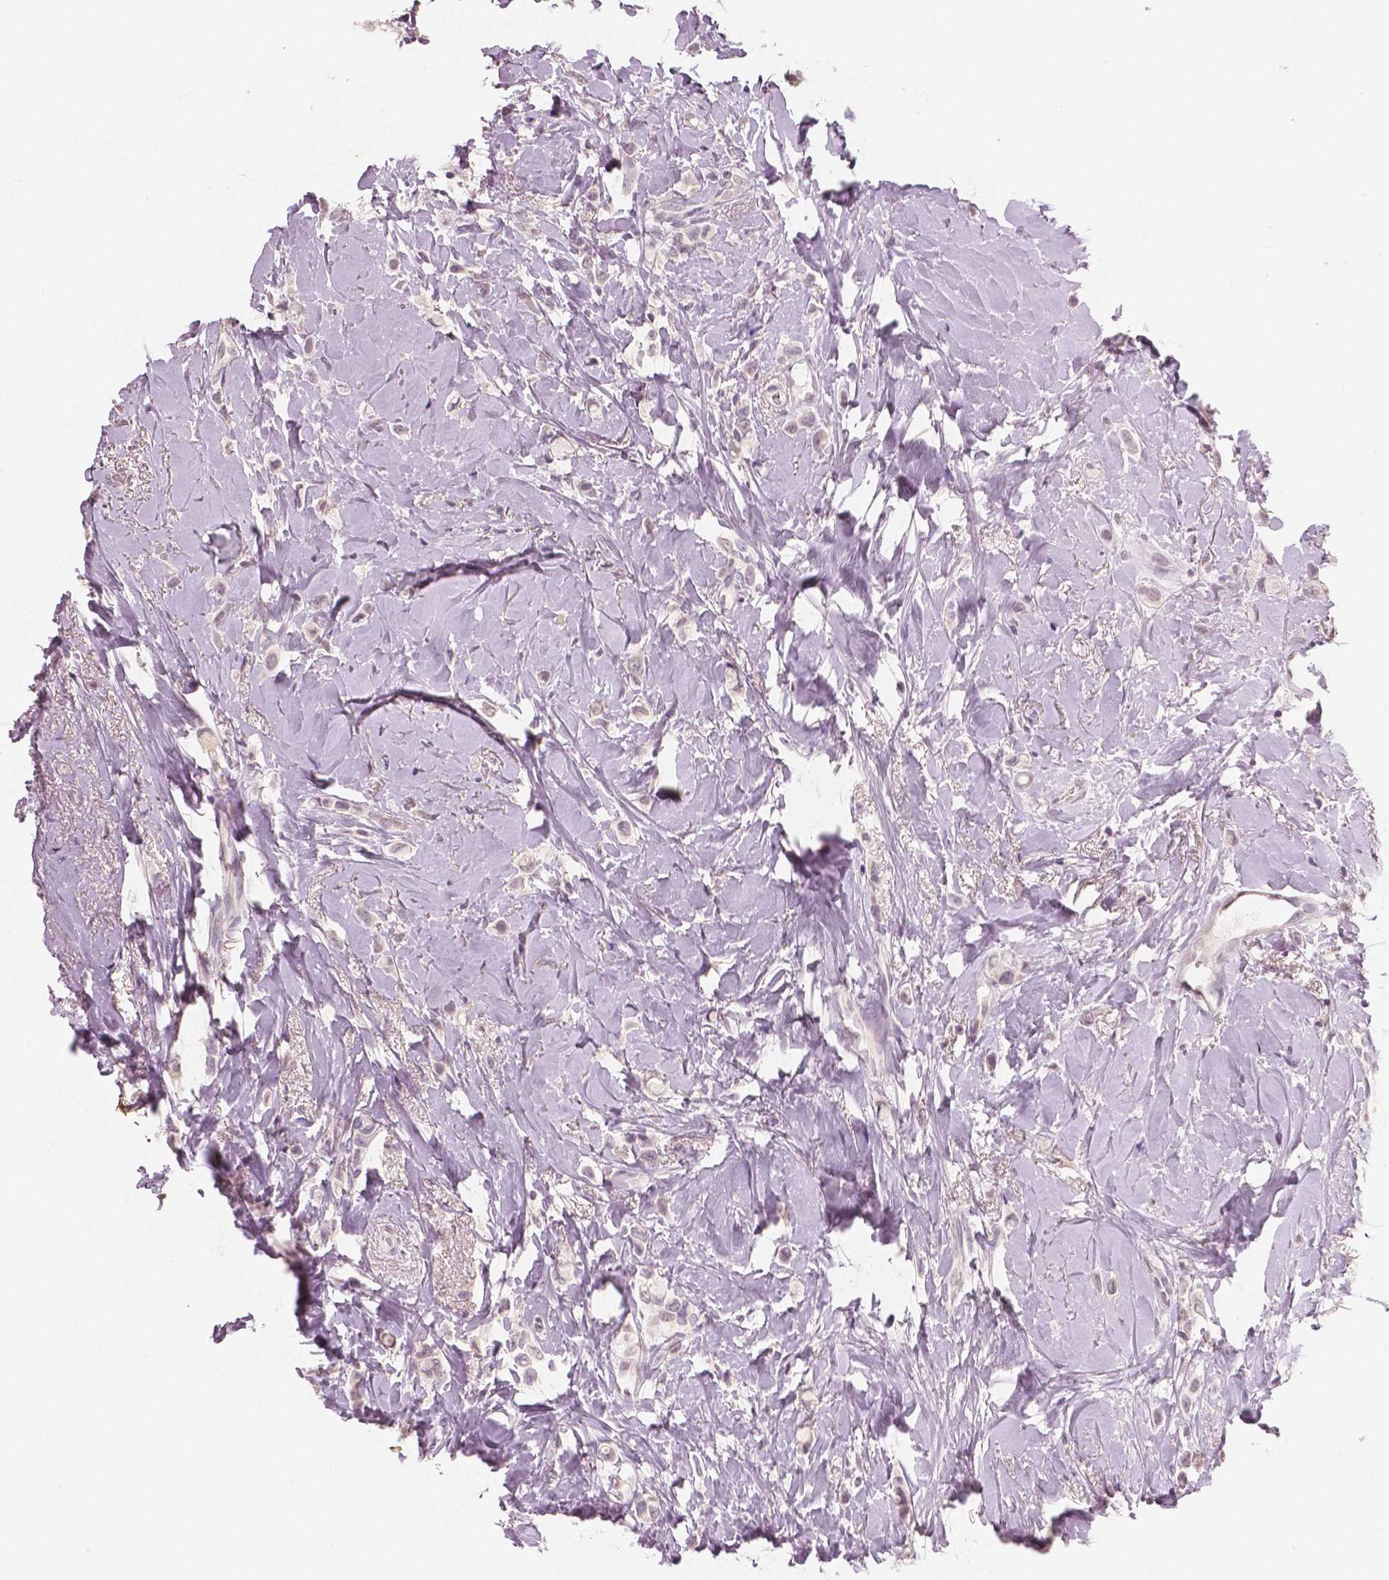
{"staining": {"intensity": "negative", "quantity": "none", "location": "none"}, "tissue": "breast cancer", "cell_type": "Tumor cells", "image_type": "cancer", "snomed": [{"axis": "morphology", "description": "Lobular carcinoma"}, {"axis": "topography", "description": "Breast"}], "caption": "The histopathology image demonstrates no staining of tumor cells in breast cancer (lobular carcinoma).", "gene": "RNASE7", "patient": {"sex": "female", "age": 66}}